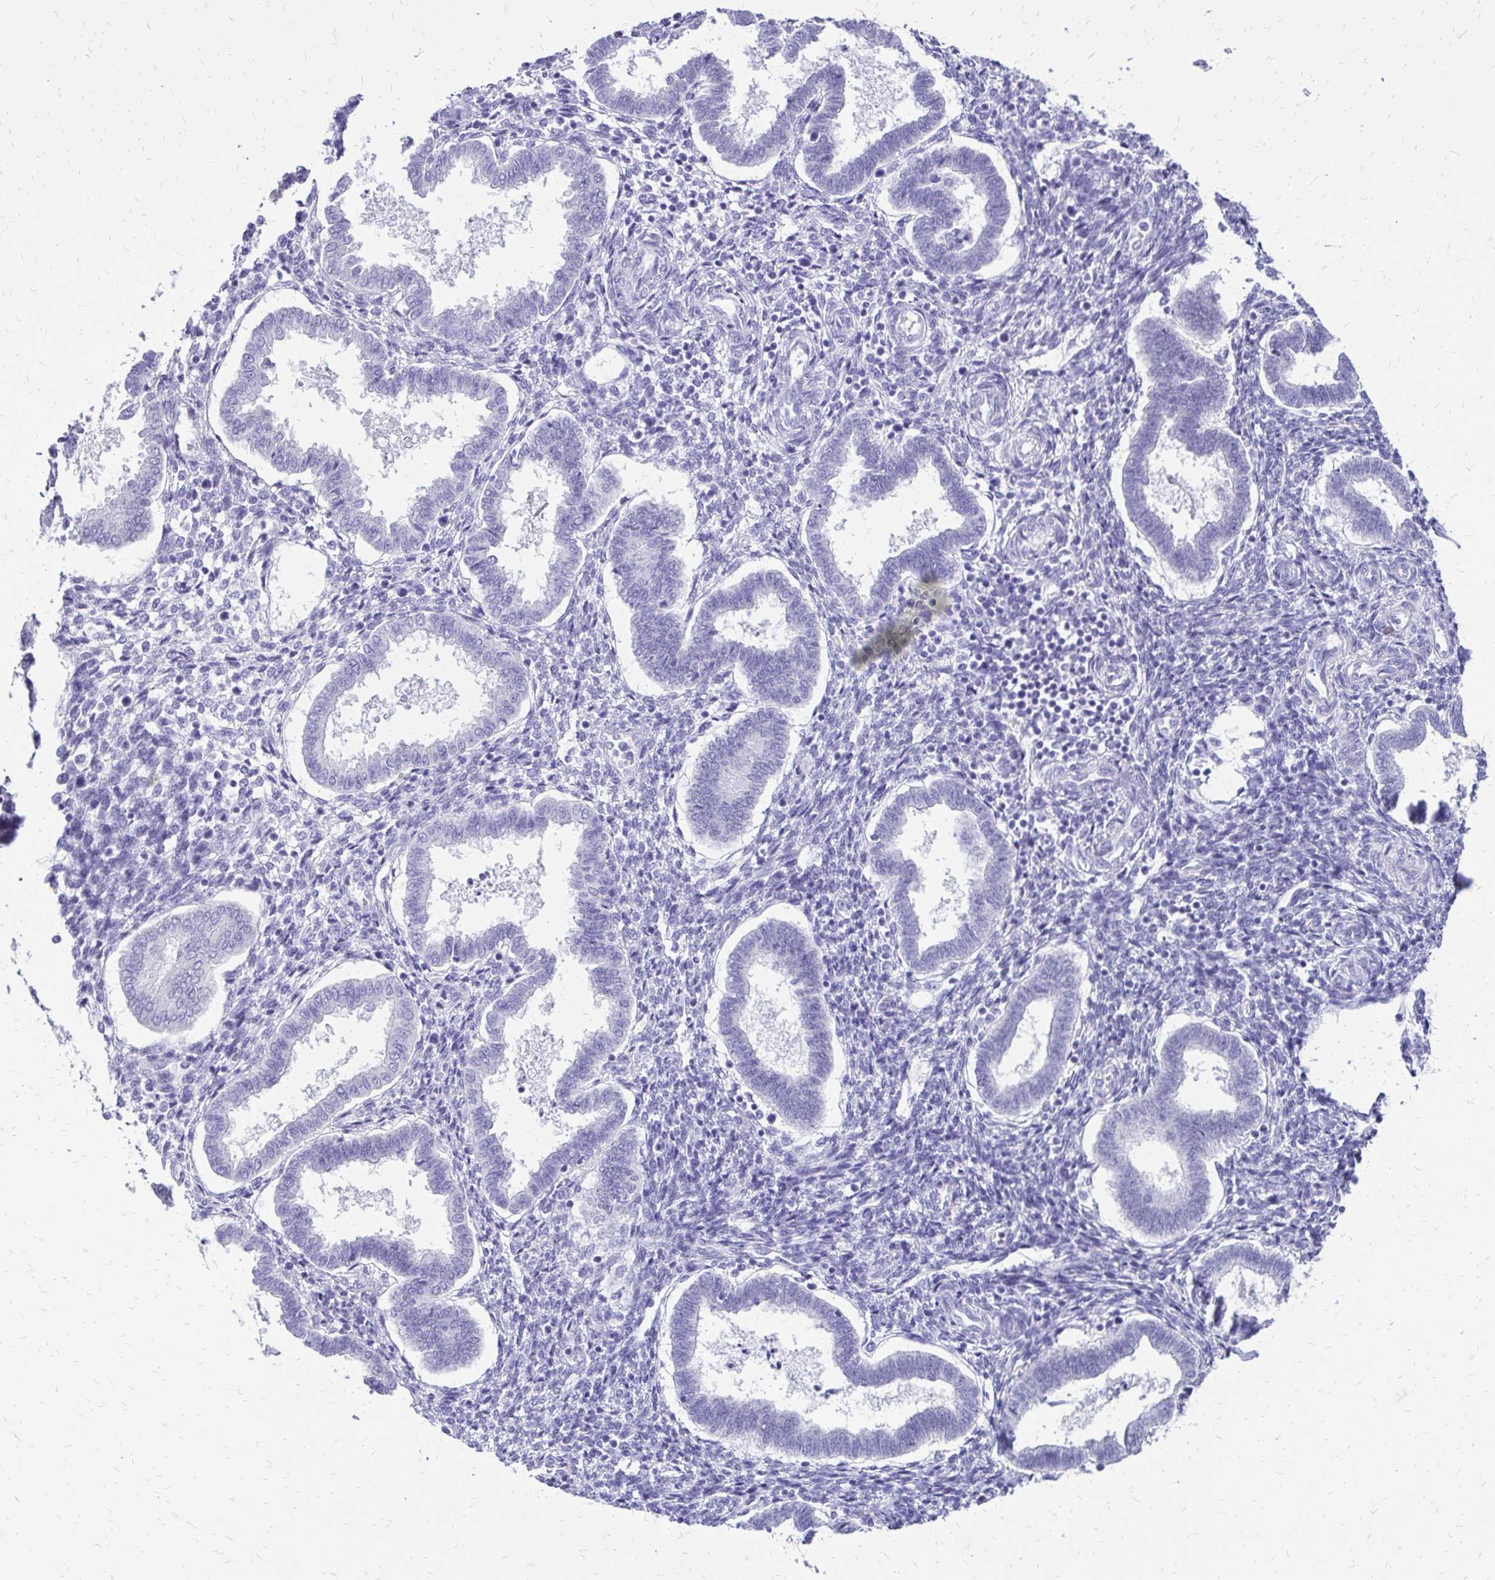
{"staining": {"intensity": "negative", "quantity": "none", "location": "none"}, "tissue": "endometrium", "cell_type": "Cells in endometrial stroma", "image_type": "normal", "snomed": [{"axis": "morphology", "description": "Normal tissue, NOS"}, {"axis": "topography", "description": "Endometrium"}], "caption": "Cells in endometrial stroma show no significant positivity in benign endometrium.", "gene": "SLC32A1", "patient": {"sex": "female", "age": 24}}